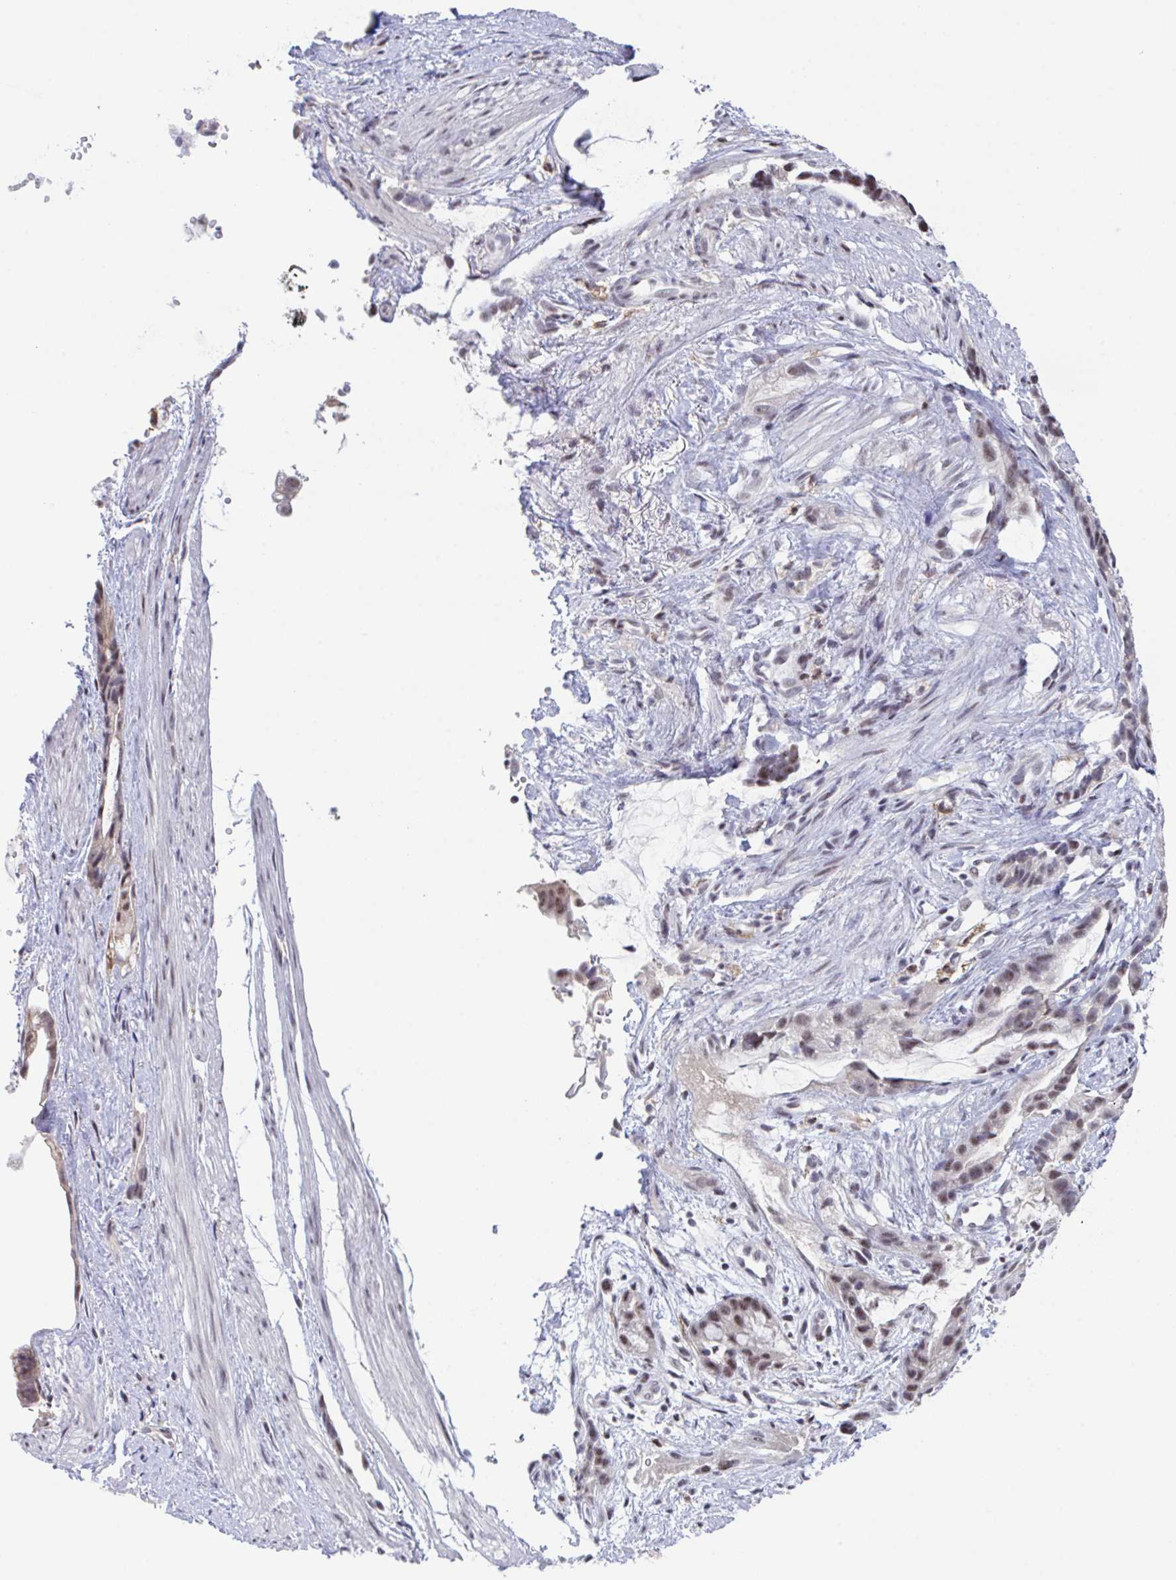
{"staining": {"intensity": "weak", "quantity": ">75%", "location": "nuclear"}, "tissue": "stomach cancer", "cell_type": "Tumor cells", "image_type": "cancer", "snomed": [{"axis": "morphology", "description": "Adenocarcinoma, NOS"}, {"axis": "topography", "description": "Stomach"}], "caption": "The micrograph exhibits staining of stomach cancer, revealing weak nuclear protein staining (brown color) within tumor cells.", "gene": "OR6K3", "patient": {"sex": "male", "age": 55}}